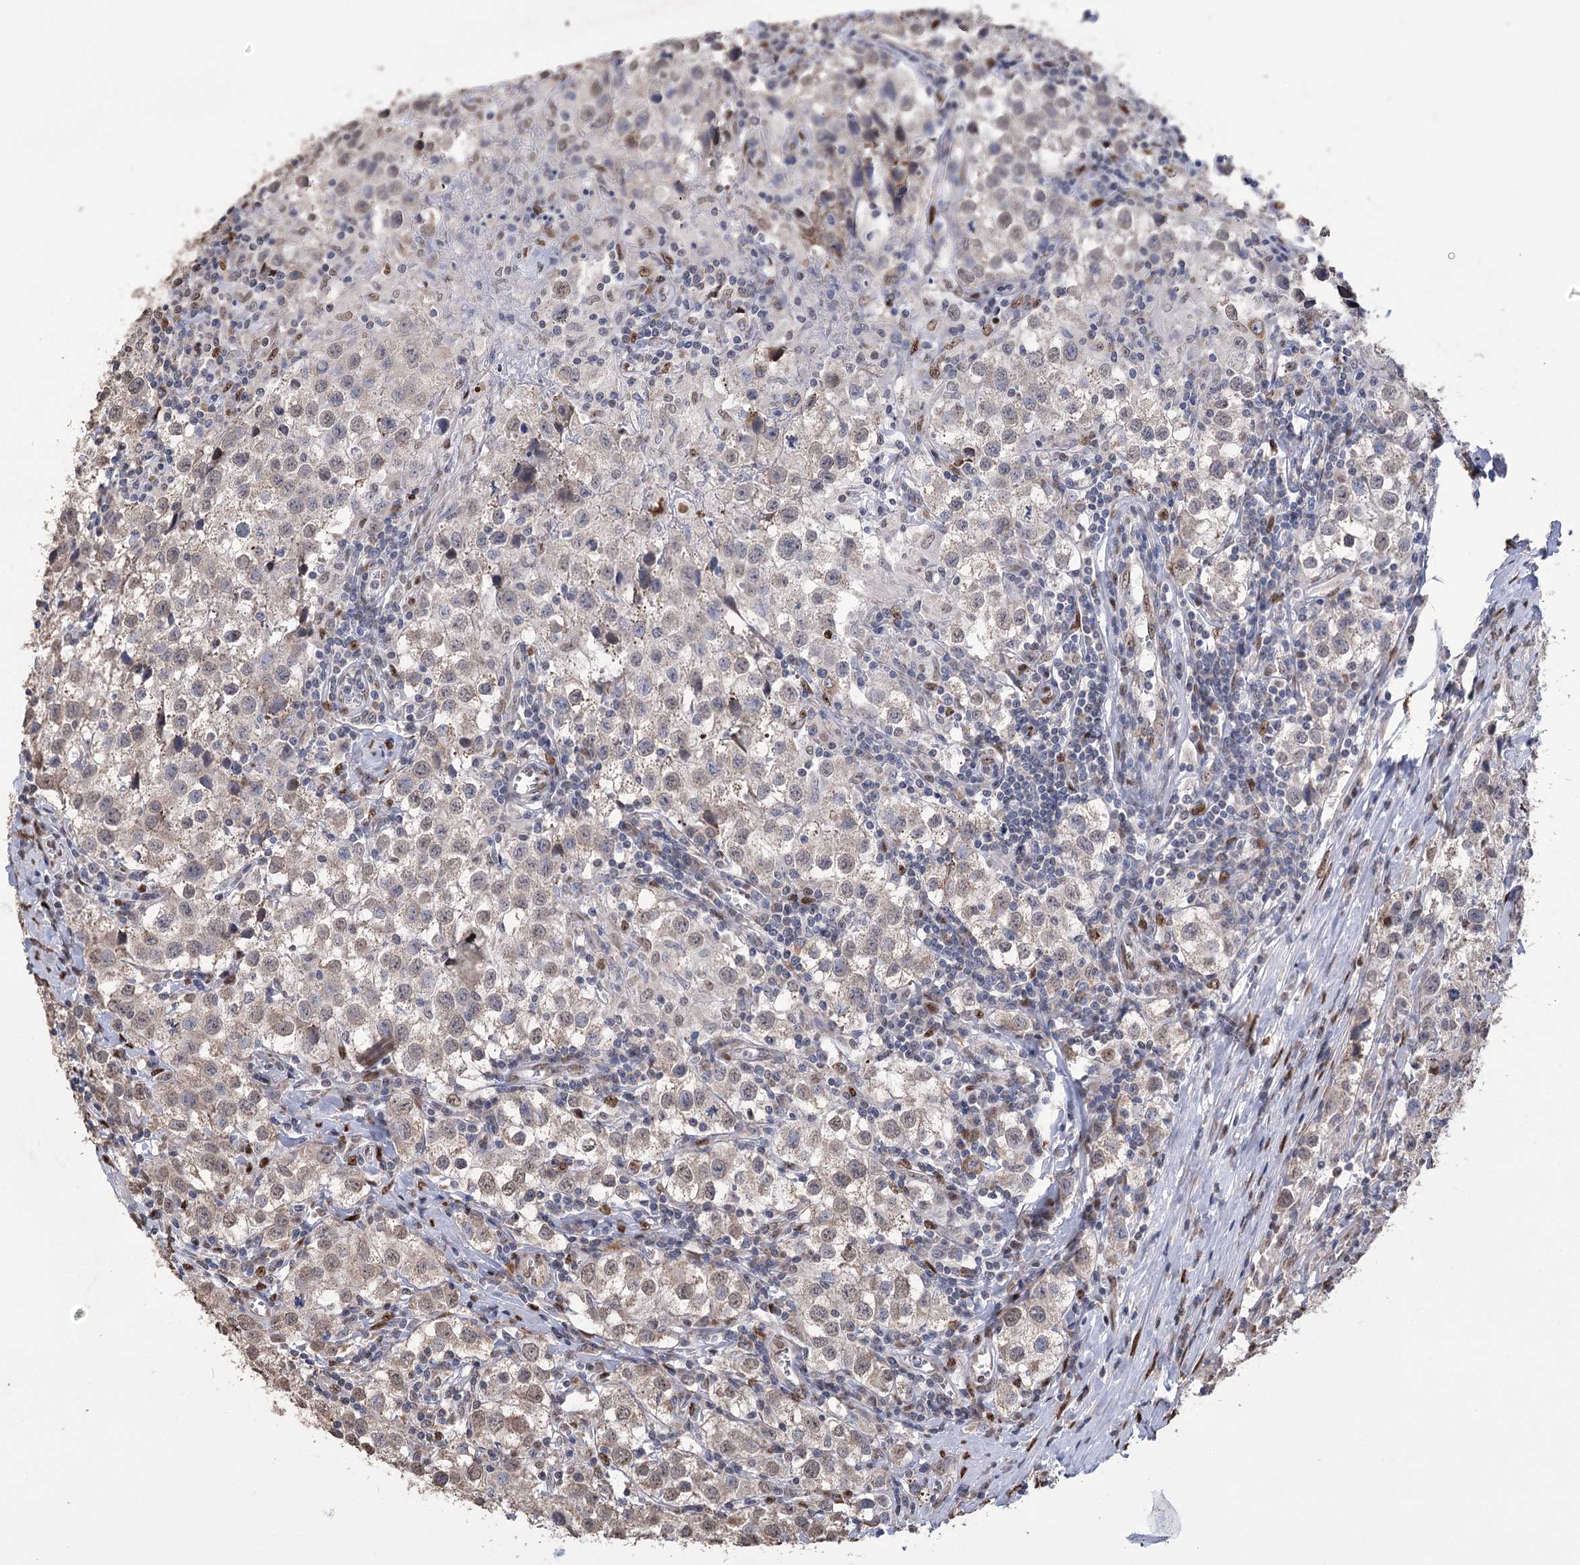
{"staining": {"intensity": "weak", "quantity": "25%-75%", "location": "cytoplasmic/membranous,nuclear"}, "tissue": "testis cancer", "cell_type": "Tumor cells", "image_type": "cancer", "snomed": [{"axis": "morphology", "description": "Seminoma, NOS"}, {"axis": "morphology", "description": "Carcinoma, Embryonal, NOS"}, {"axis": "topography", "description": "Testis"}], "caption": "This image shows testis cancer (embryonal carcinoma) stained with IHC to label a protein in brown. The cytoplasmic/membranous and nuclear of tumor cells show weak positivity for the protein. Nuclei are counter-stained blue.", "gene": "NFU1", "patient": {"sex": "male", "age": 43}}